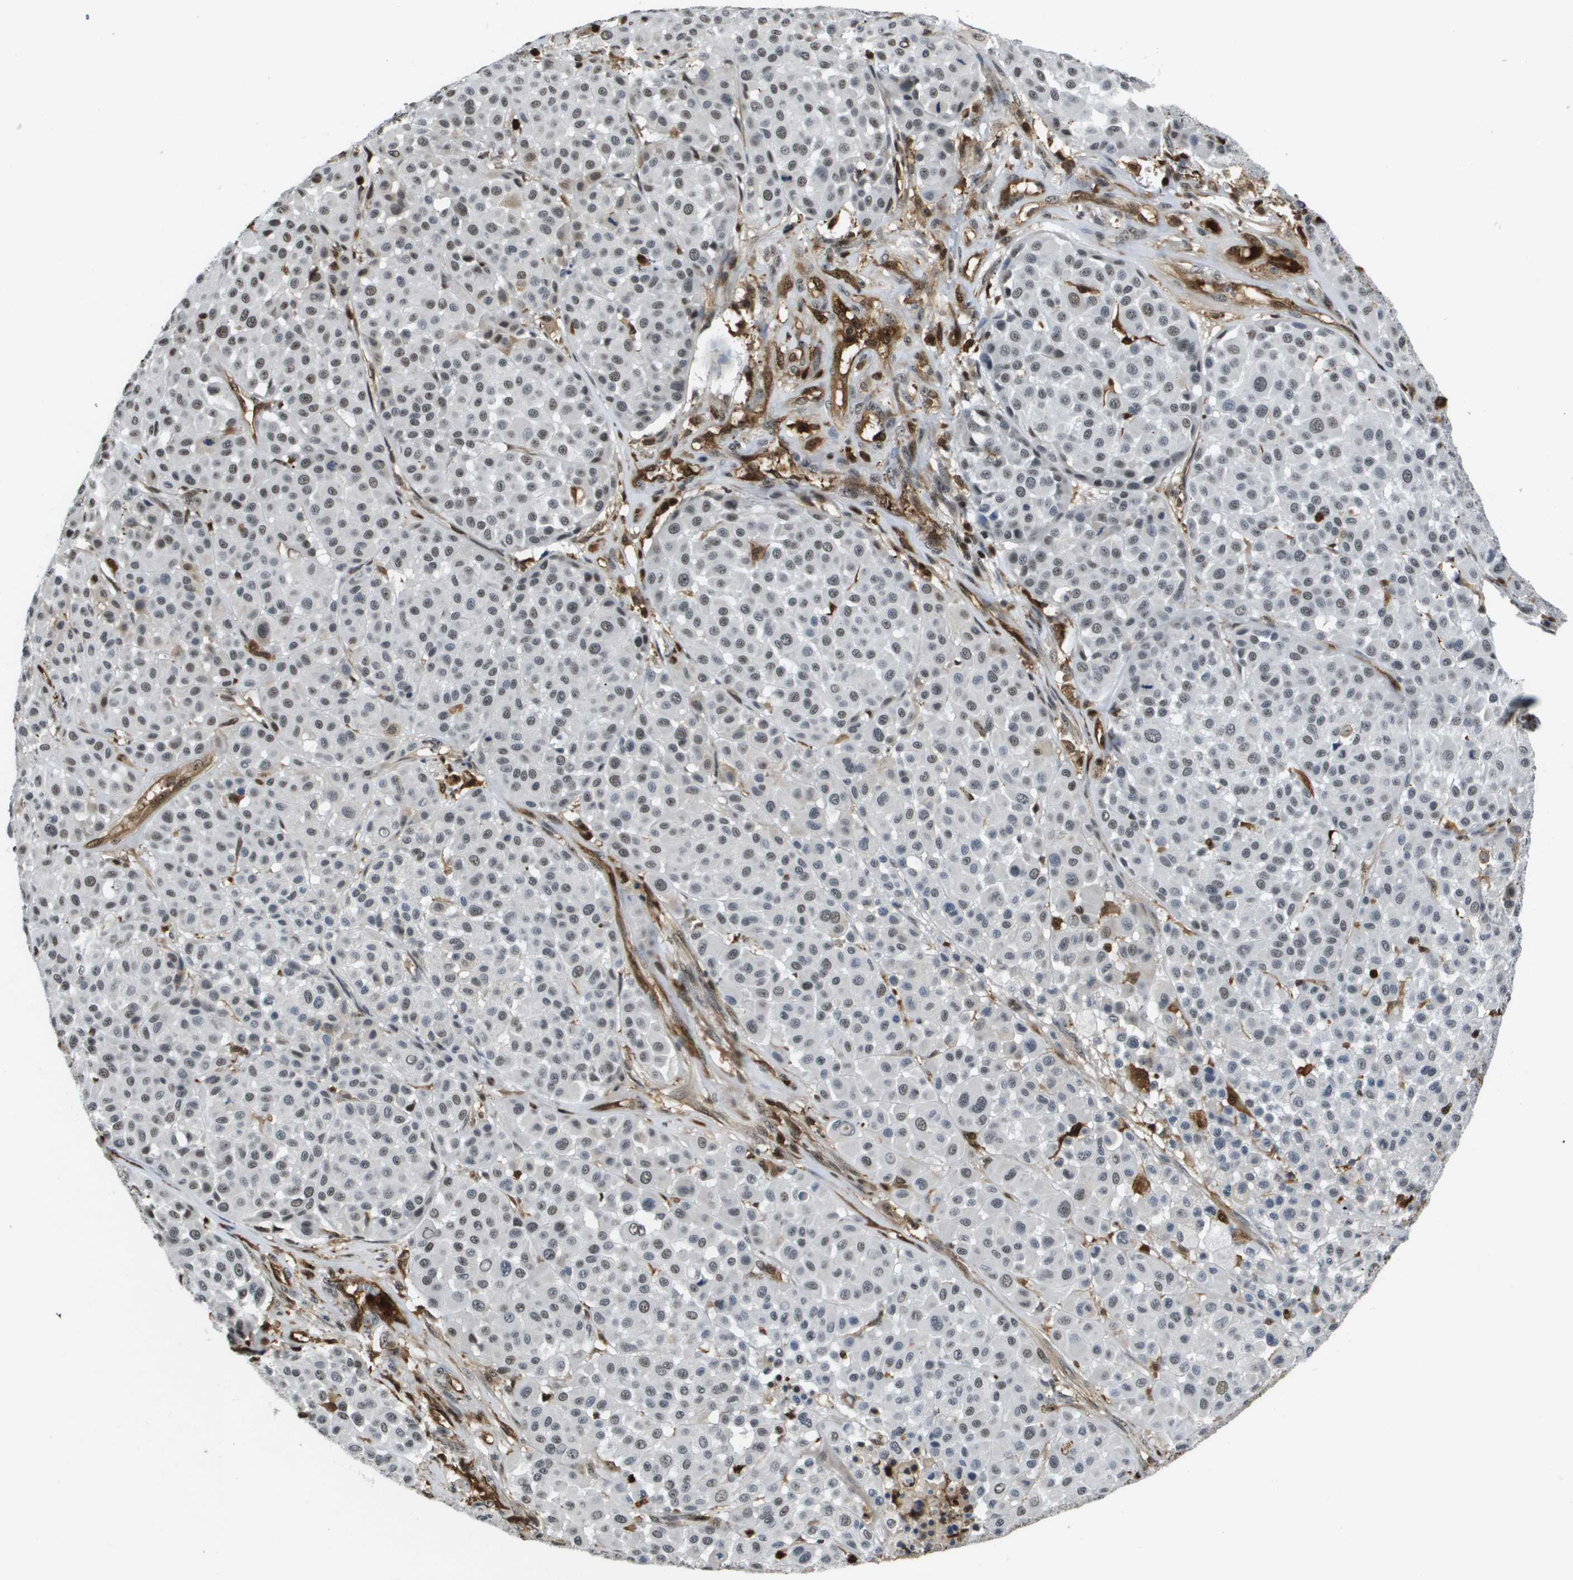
{"staining": {"intensity": "weak", "quantity": "<25%", "location": "nuclear"}, "tissue": "melanoma", "cell_type": "Tumor cells", "image_type": "cancer", "snomed": [{"axis": "morphology", "description": "Malignant melanoma, Metastatic site"}, {"axis": "topography", "description": "Soft tissue"}], "caption": "High magnification brightfield microscopy of melanoma stained with DAB (3,3'-diaminobenzidine) (brown) and counterstained with hematoxylin (blue): tumor cells show no significant expression. (DAB immunohistochemistry (IHC) visualized using brightfield microscopy, high magnification).", "gene": "EP400", "patient": {"sex": "male", "age": 41}}